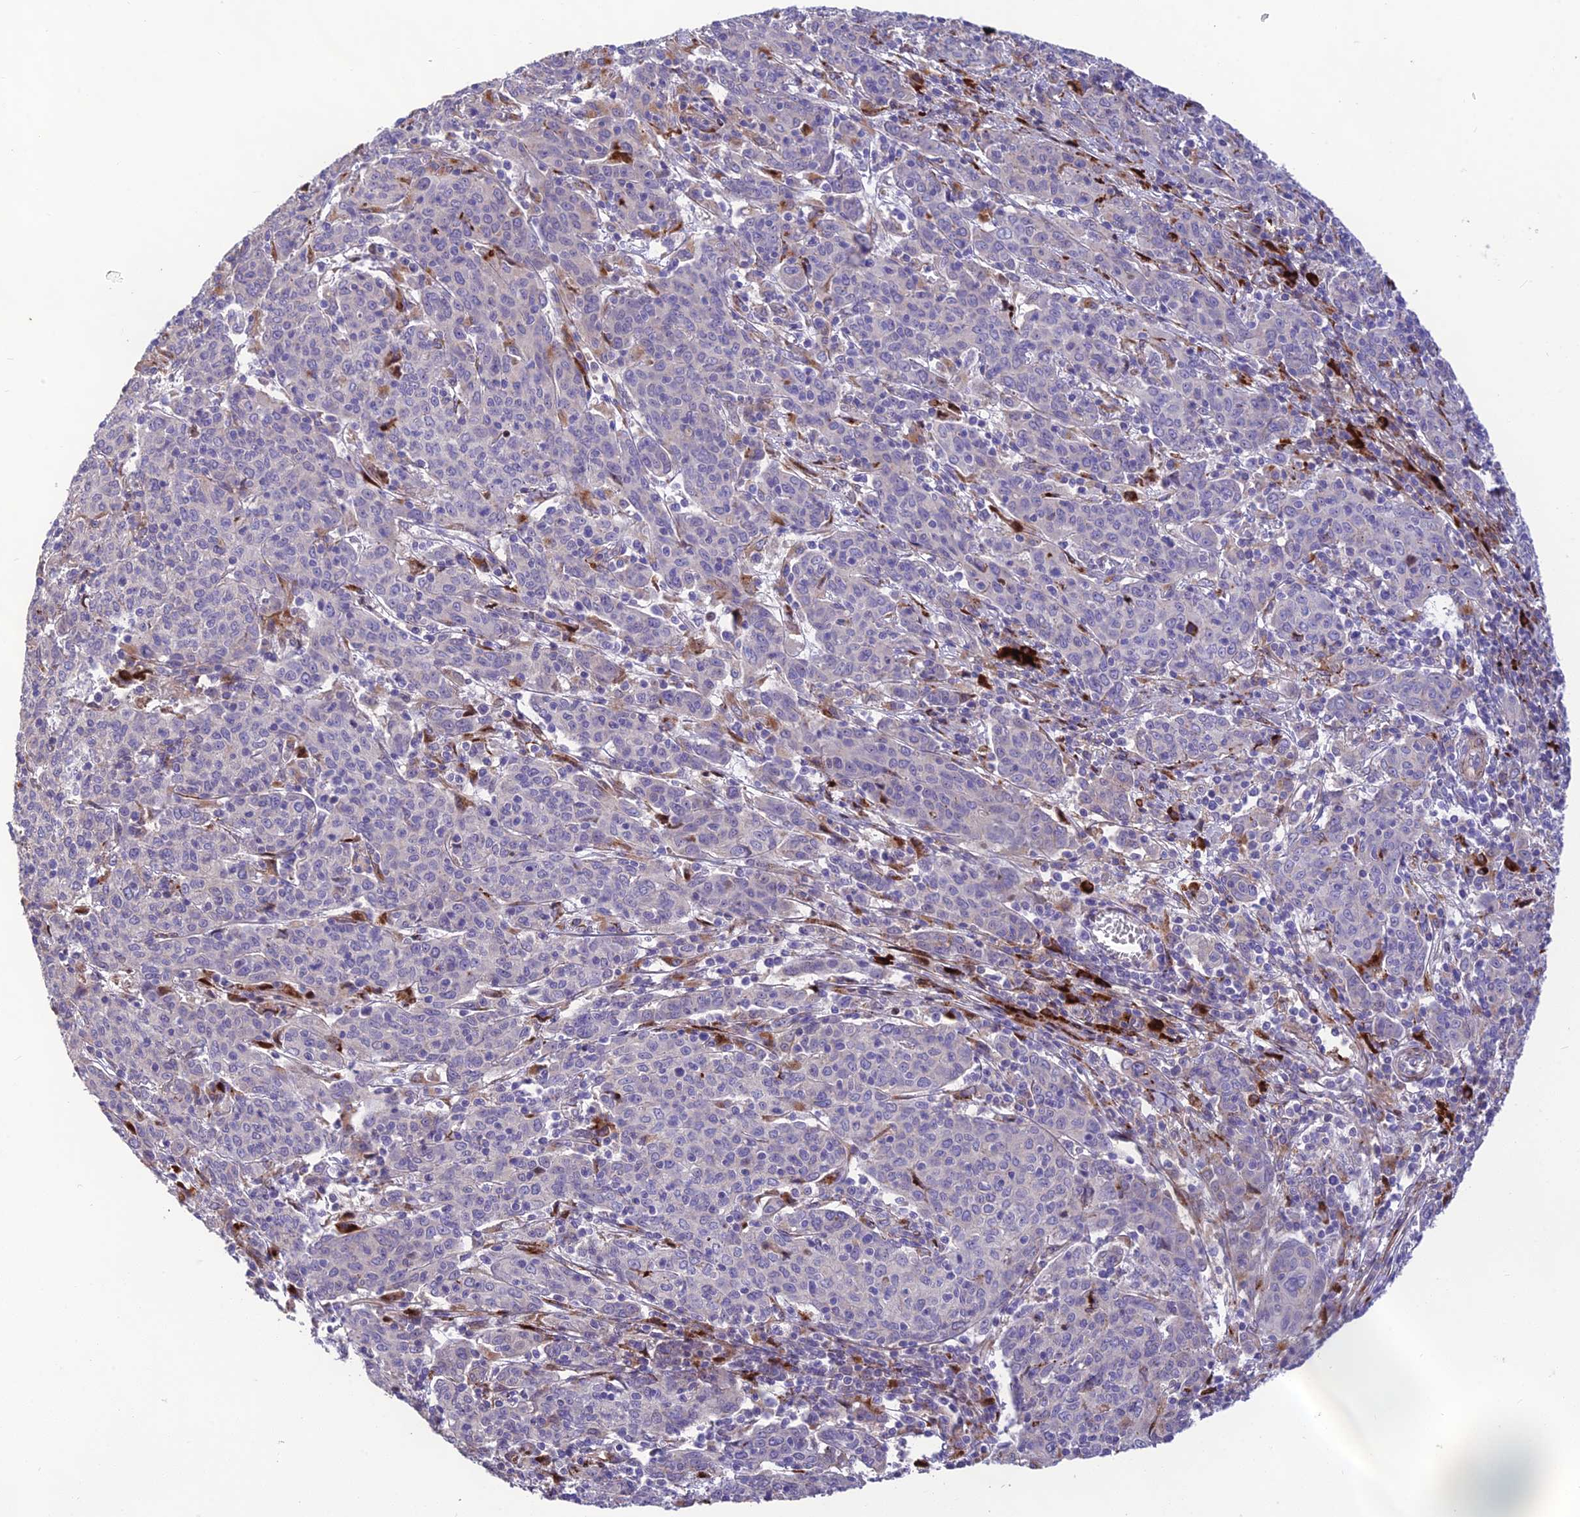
{"staining": {"intensity": "negative", "quantity": "none", "location": "none"}, "tissue": "cervical cancer", "cell_type": "Tumor cells", "image_type": "cancer", "snomed": [{"axis": "morphology", "description": "Squamous cell carcinoma, NOS"}, {"axis": "topography", "description": "Cervix"}], "caption": "Immunohistochemical staining of human cervical cancer (squamous cell carcinoma) reveals no significant expression in tumor cells. (Brightfield microscopy of DAB IHC at high magnification).", "gene": "CPSF4L", "patient": {"sex": "female", "age": 67}}